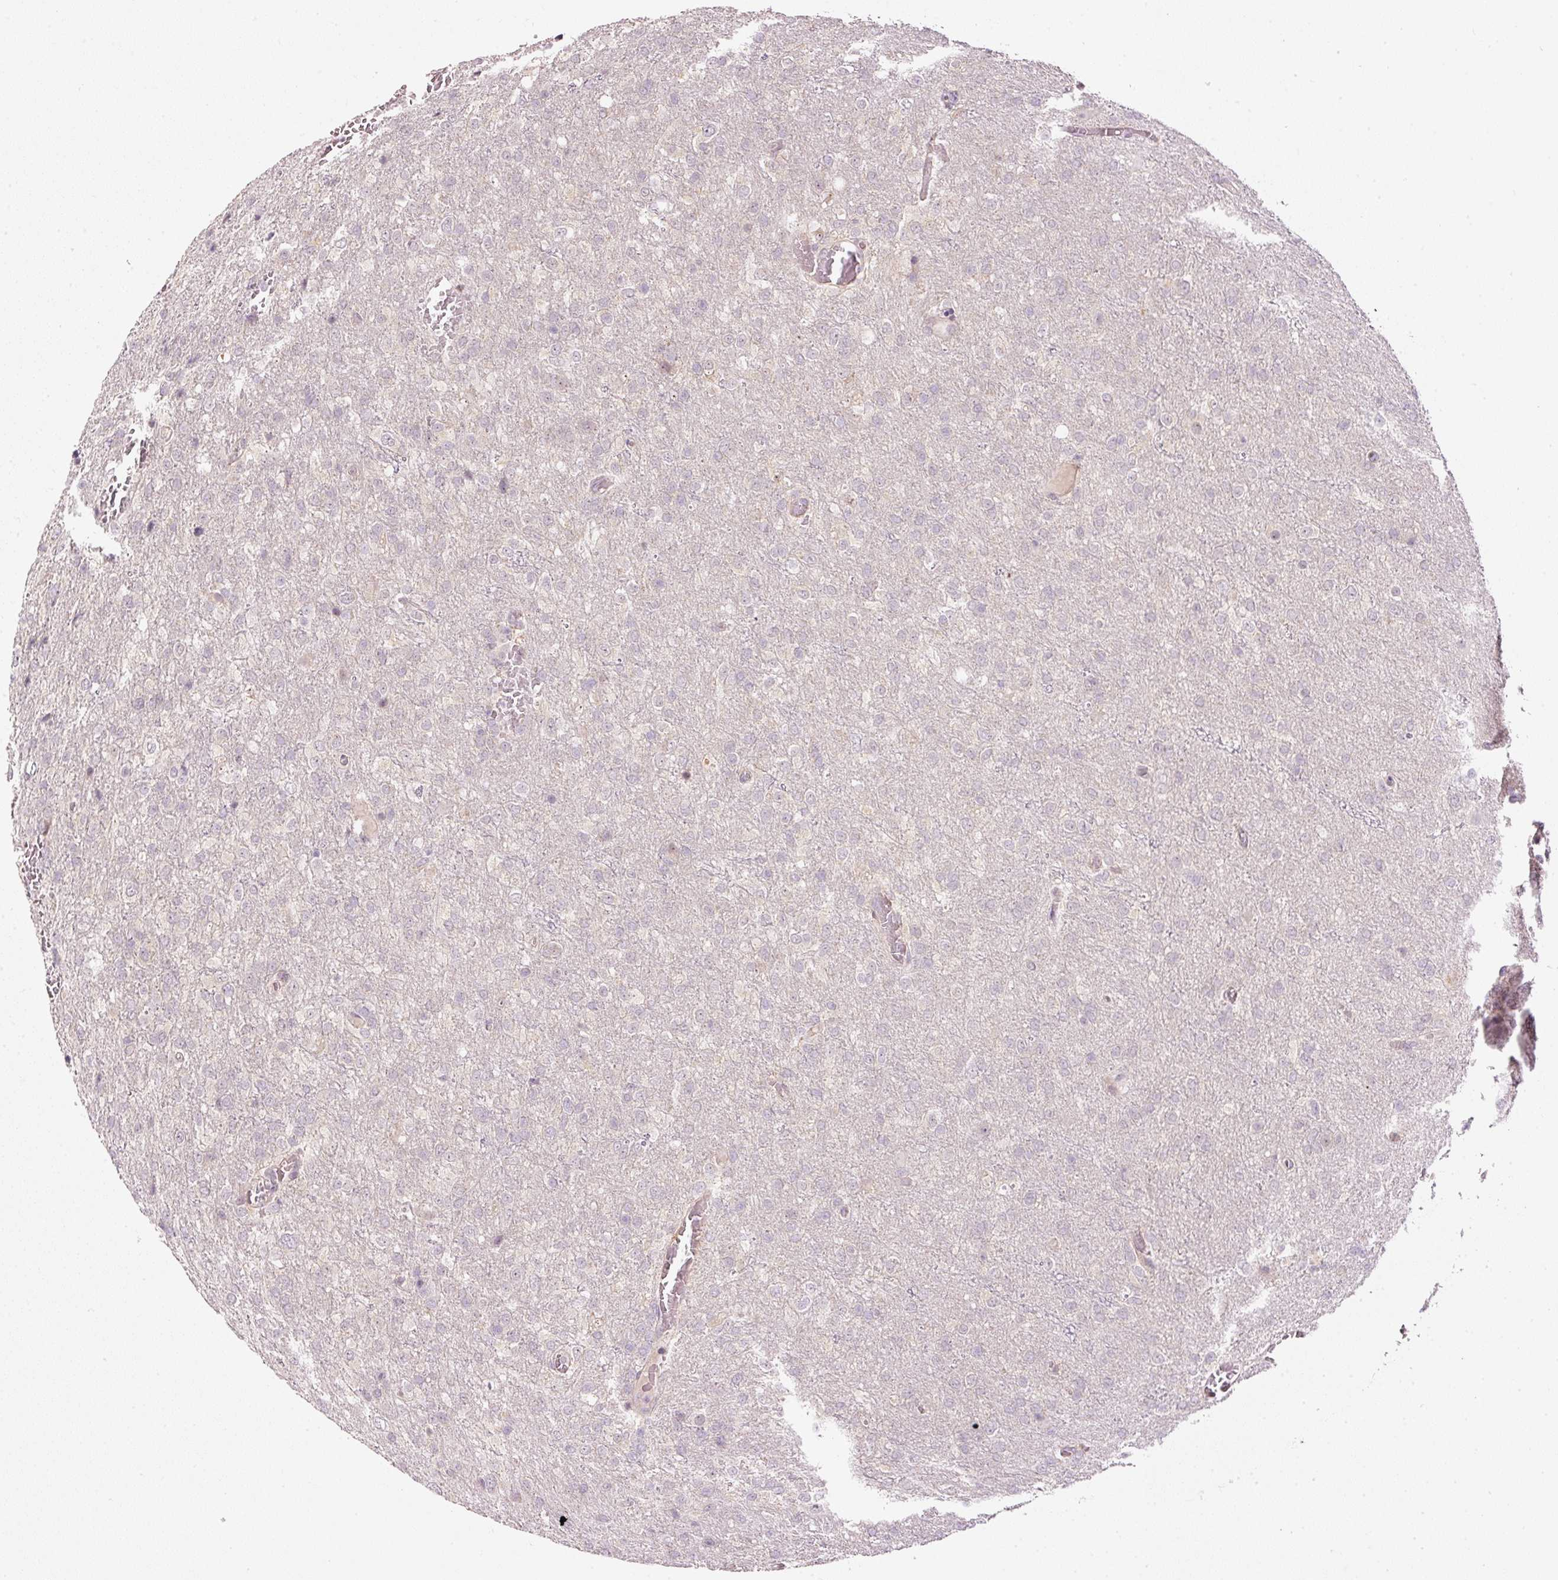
{"staining": {"intensity": "negative", "quantity": "none", "location": "none"}, "tissue": "glioma", "cell_type": "Tumor cells", "image_type": "cancer", "snomed": [{"axis": "morphology", "description": "Glioma, malignant, High grade"}, {"axis": "topography", "description": "Brain"}], "caption": "The IHC photomicrograph has no significant expression in tumor cells of glioma tissue.", "gene": "CDC20B", "patient": {"sex": "female", "age": 74}}